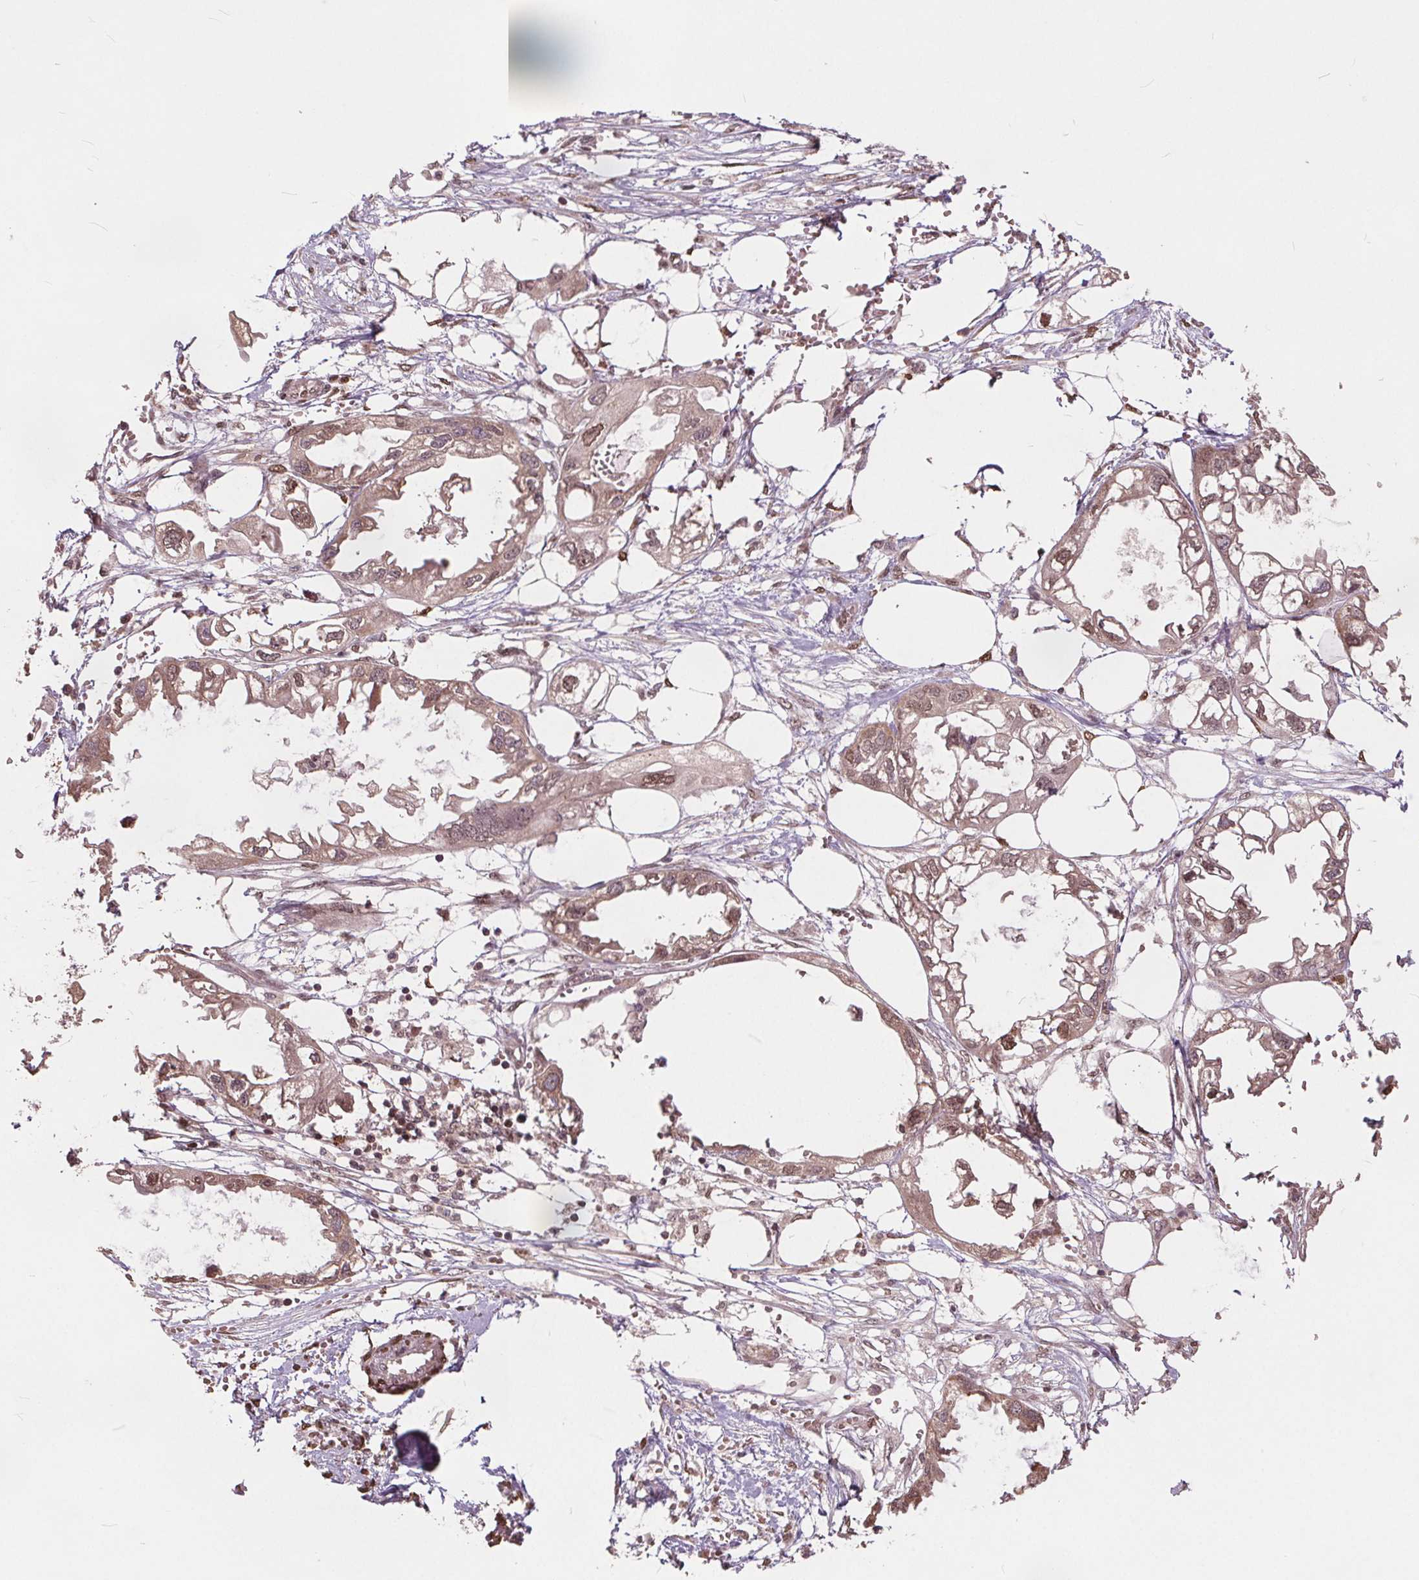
{"staining": {"intensity": "moderate", "quantity": "<25%", "location": "nuclear"}, "tissue": "endometrial cancer", "cell_type": "Tumor cells", "image_type": "cancer", "snomed": [{"axis": "morphology", "description": "Adenocarcinoma, NOS"}, {"axis": "morphology", "description": "Adenocarcinoma, metastatic, NOS"}, {"axis": "topography", "description": "Adipose tissue"}, {"axis": "topography", "description": "Endometrium"}], "caption": "An immunohistochemistry micrograph of neoplastic tissue is shown. Protein staining in brown highlights moderate nuclear positivity in endometrial adenocarcinoma within tumor cells.", "gene": "HIF1AN", "patient": {"sex": "female", "age": 67}}